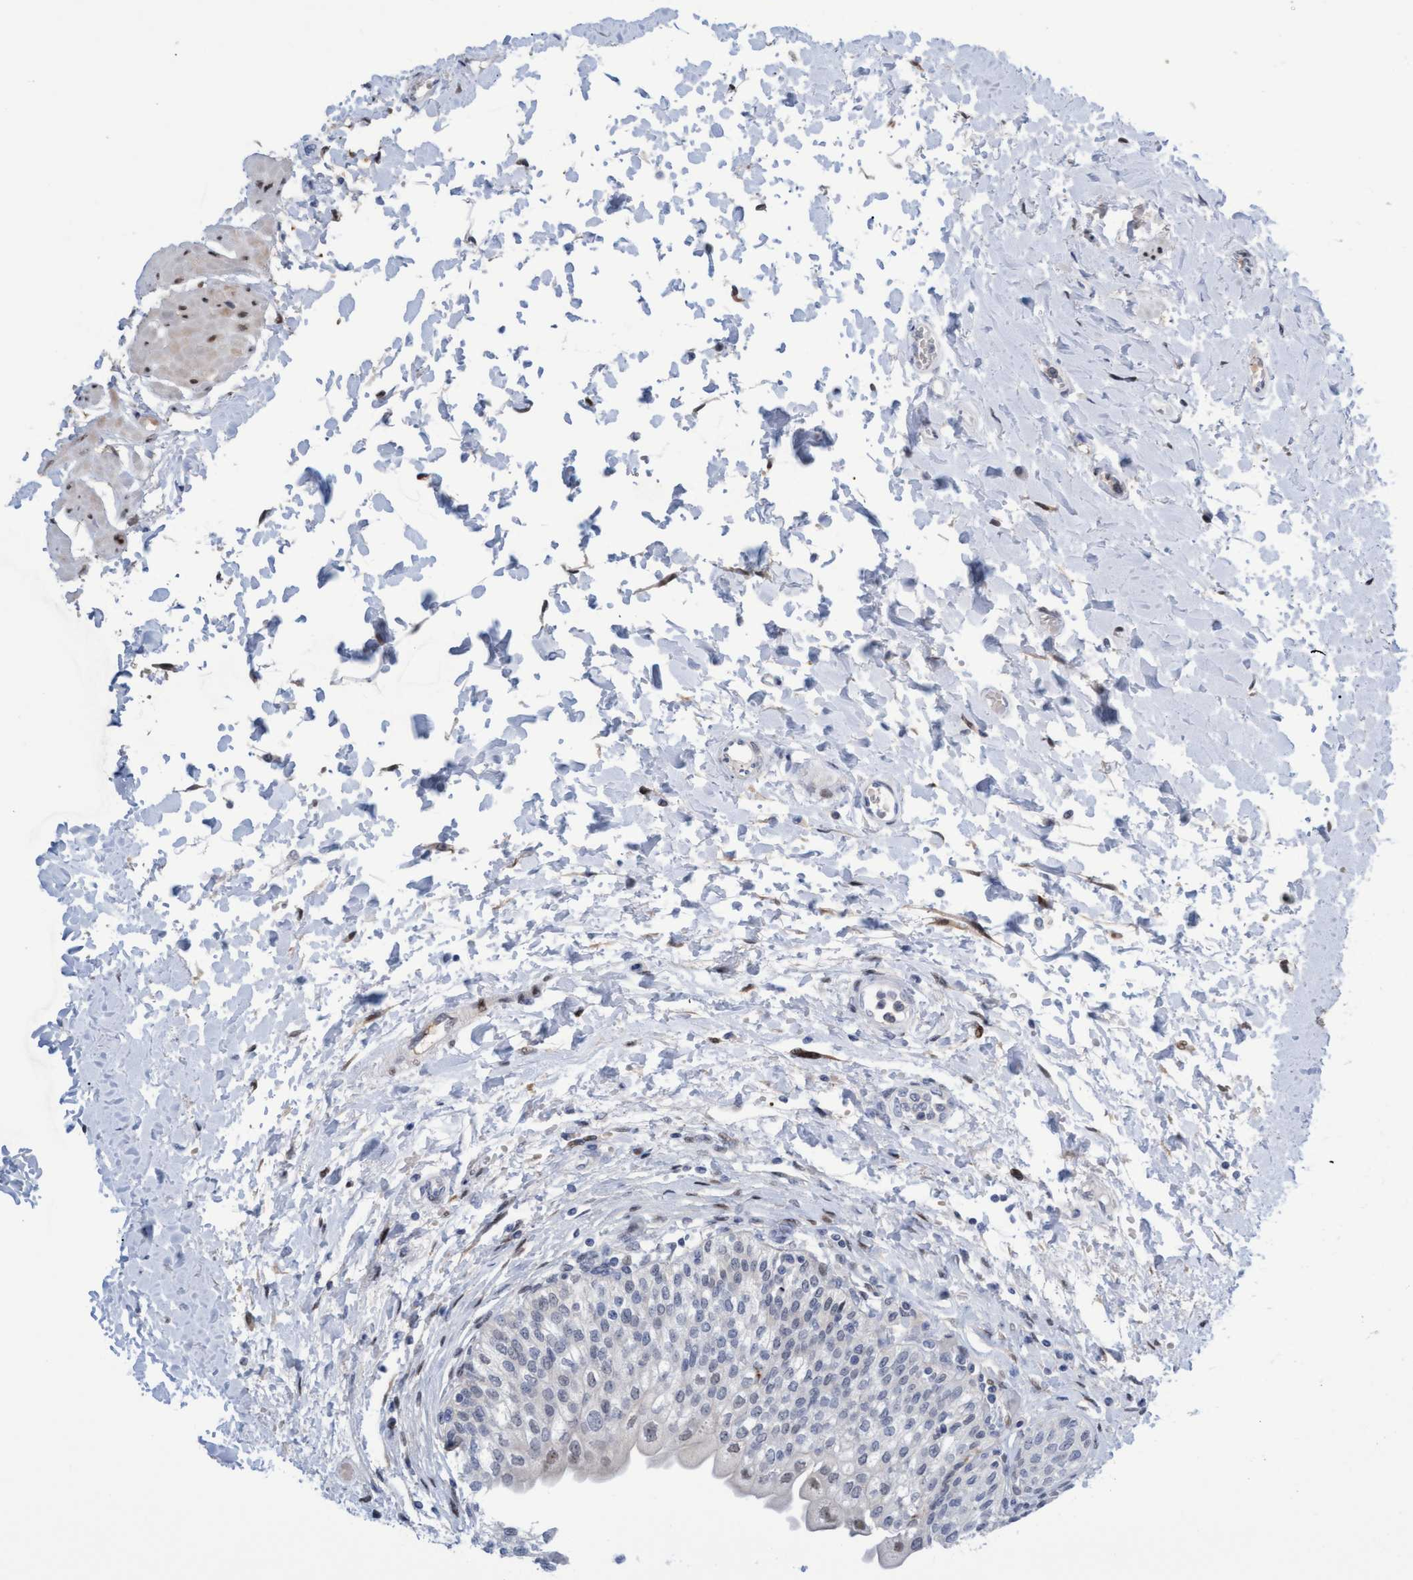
{"staining": {"intensity": "moderate", "quantity": ">75%", "location": "cytoplasmic/membranous,nuclear"}, "tissue": "urinary bladder", "cell_type": "Urothelial cells", "image_type": "normal", "snomed": [{"axis": "morphology", "description": "Normal tissue, NOS"}, {"axis": "topography", "description": "Urinary bladder"}], "caption": "Protein staining reveals moderate cytoplasmic/membranous,nuclear positivity in about >75% of urothelial cells in unremarkable urinary bladder.", "gene": "PINX1", "patient": {"sex": "male", "age": 55}}